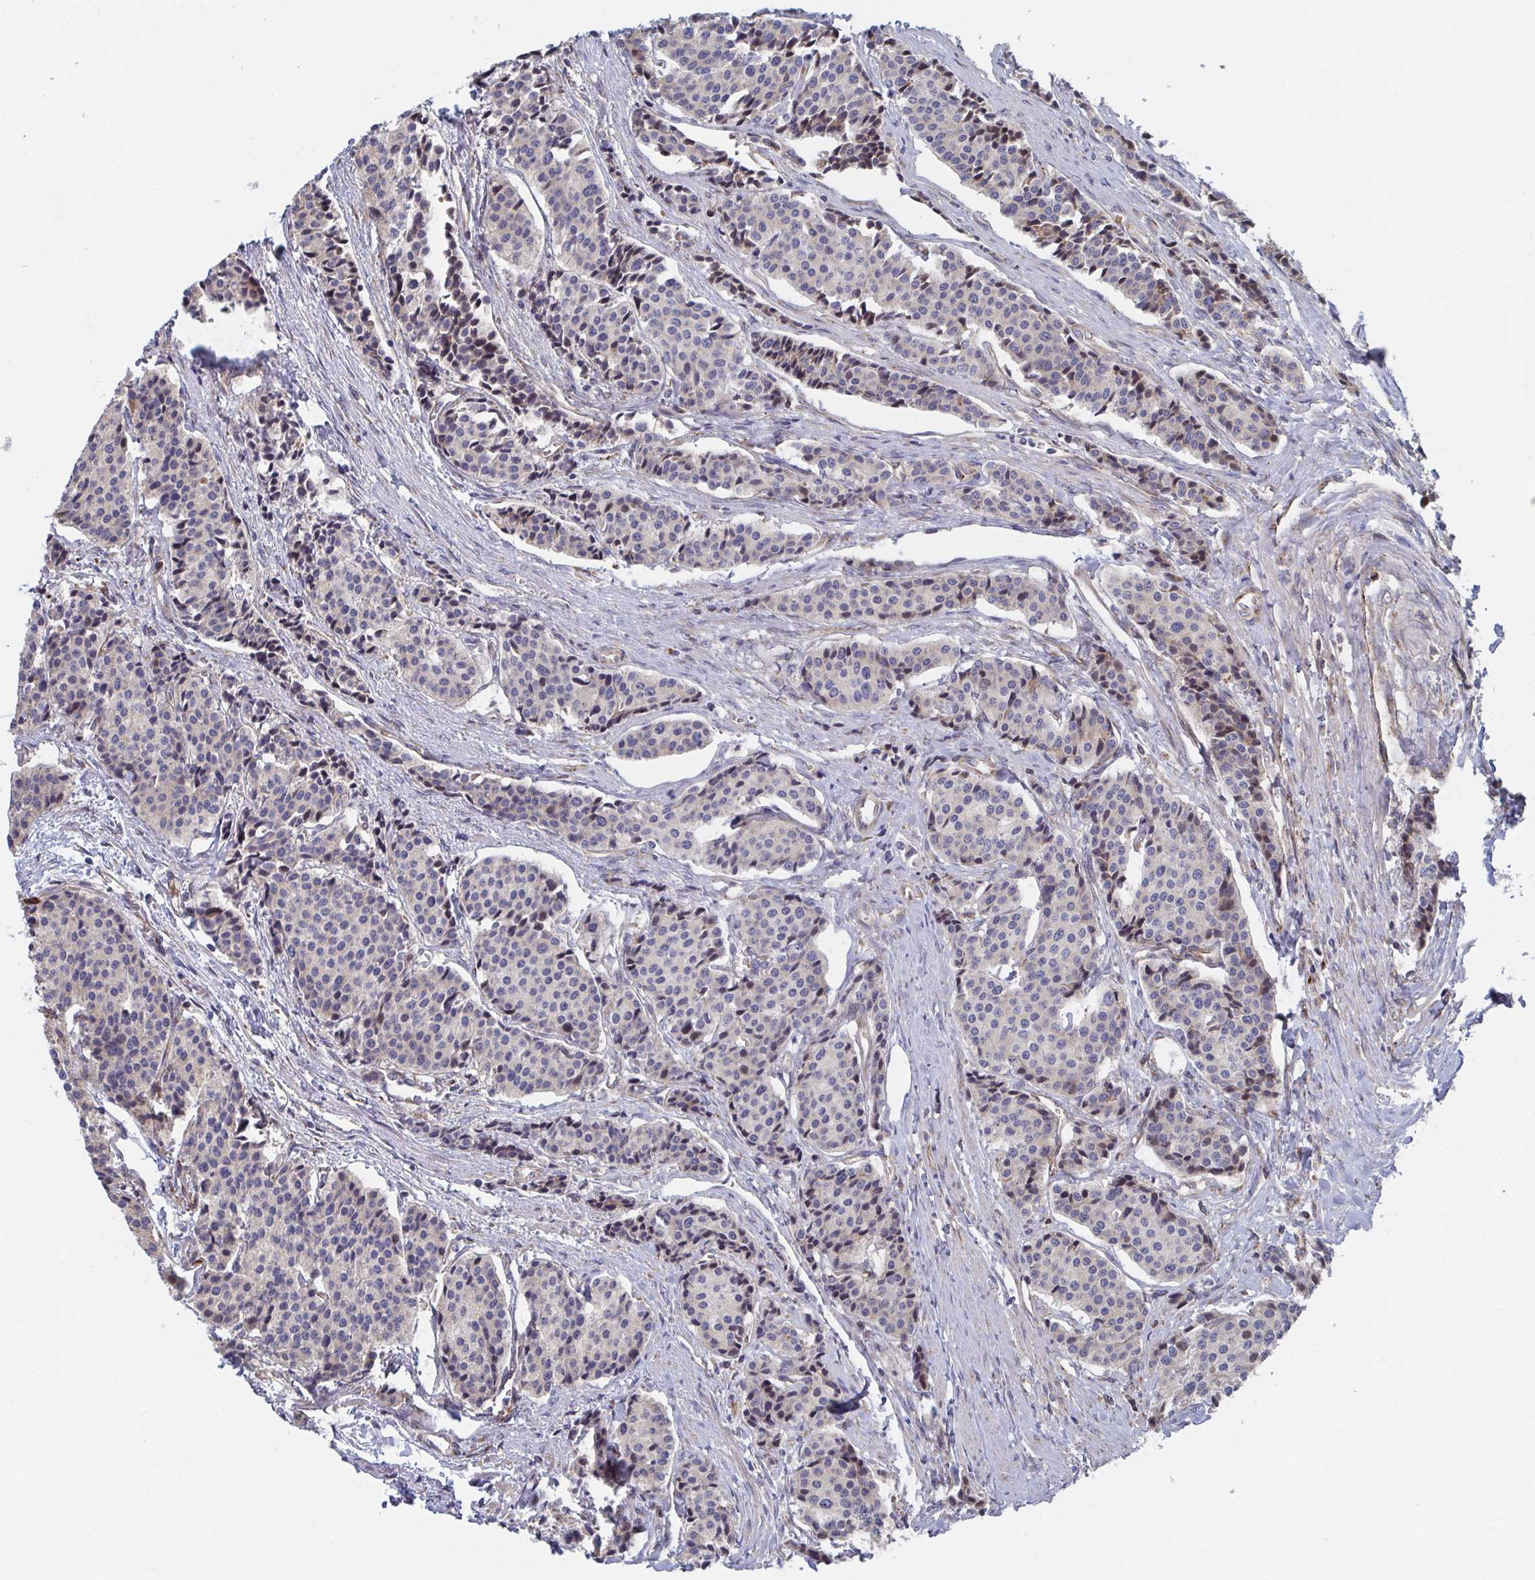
{"staining": {"intensity": "moderate", "quantity": "<25%", "location": "cytoplasmic/membranous"}, "tissue": "carcinoid", "cell_type": "Tumor cells", "image_type": "cancer", "snomed": [{"axis": "morphology", "description": "Carcinoid, malignant, NOS"}, {"axis": "topography", "description": "Small intestine"}], "caption": "A low amount of moderate cytoplasmic/membranous staining is present in about <25% of tumor cells in carcinoid tissue.", "gene": "FJX1", "patient": {"sex": "male", "age": 73}}